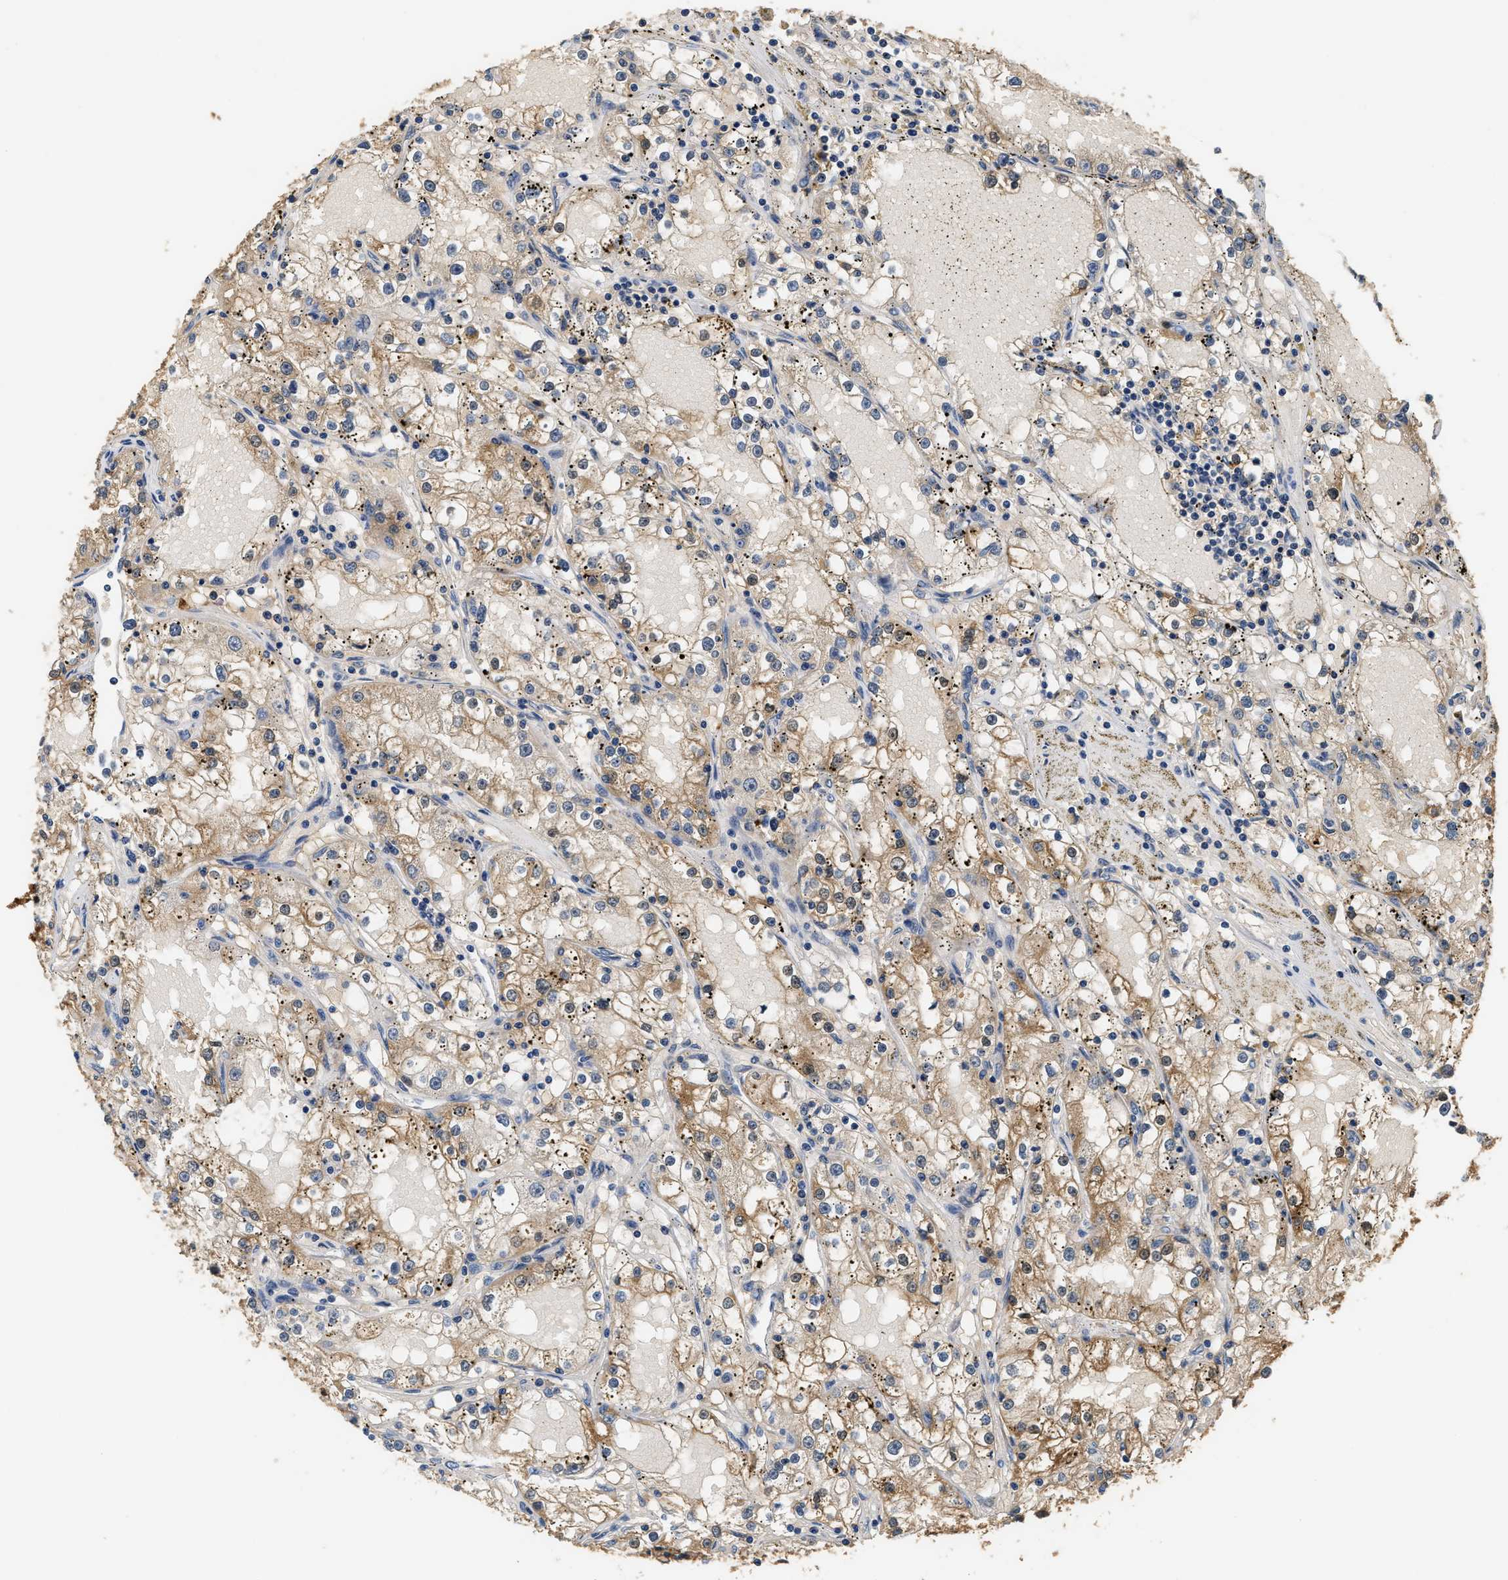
{"staining": {"intensity": "moderate", "quantity": "25%-75%", "location": "cytoplasmic/membranous"}, "tissue": "renal cancer", "cell_type": "Tumor cells", "image_type": "cancer", "snomed": [{"axis": "morphology", "description": "Adenocarcinoma, NOS"}, {"axis": "topography", "description": "Kidney"}], "caption": "Immunohistochemistry (IHC) of human renal adenocarcinoma displays medium levels of moderate cytoplasmic/membranous staining in approximately 25%-75% of tumor cells.", "gene": "GPI", "patient": {"sex": "male", "age": 56}}